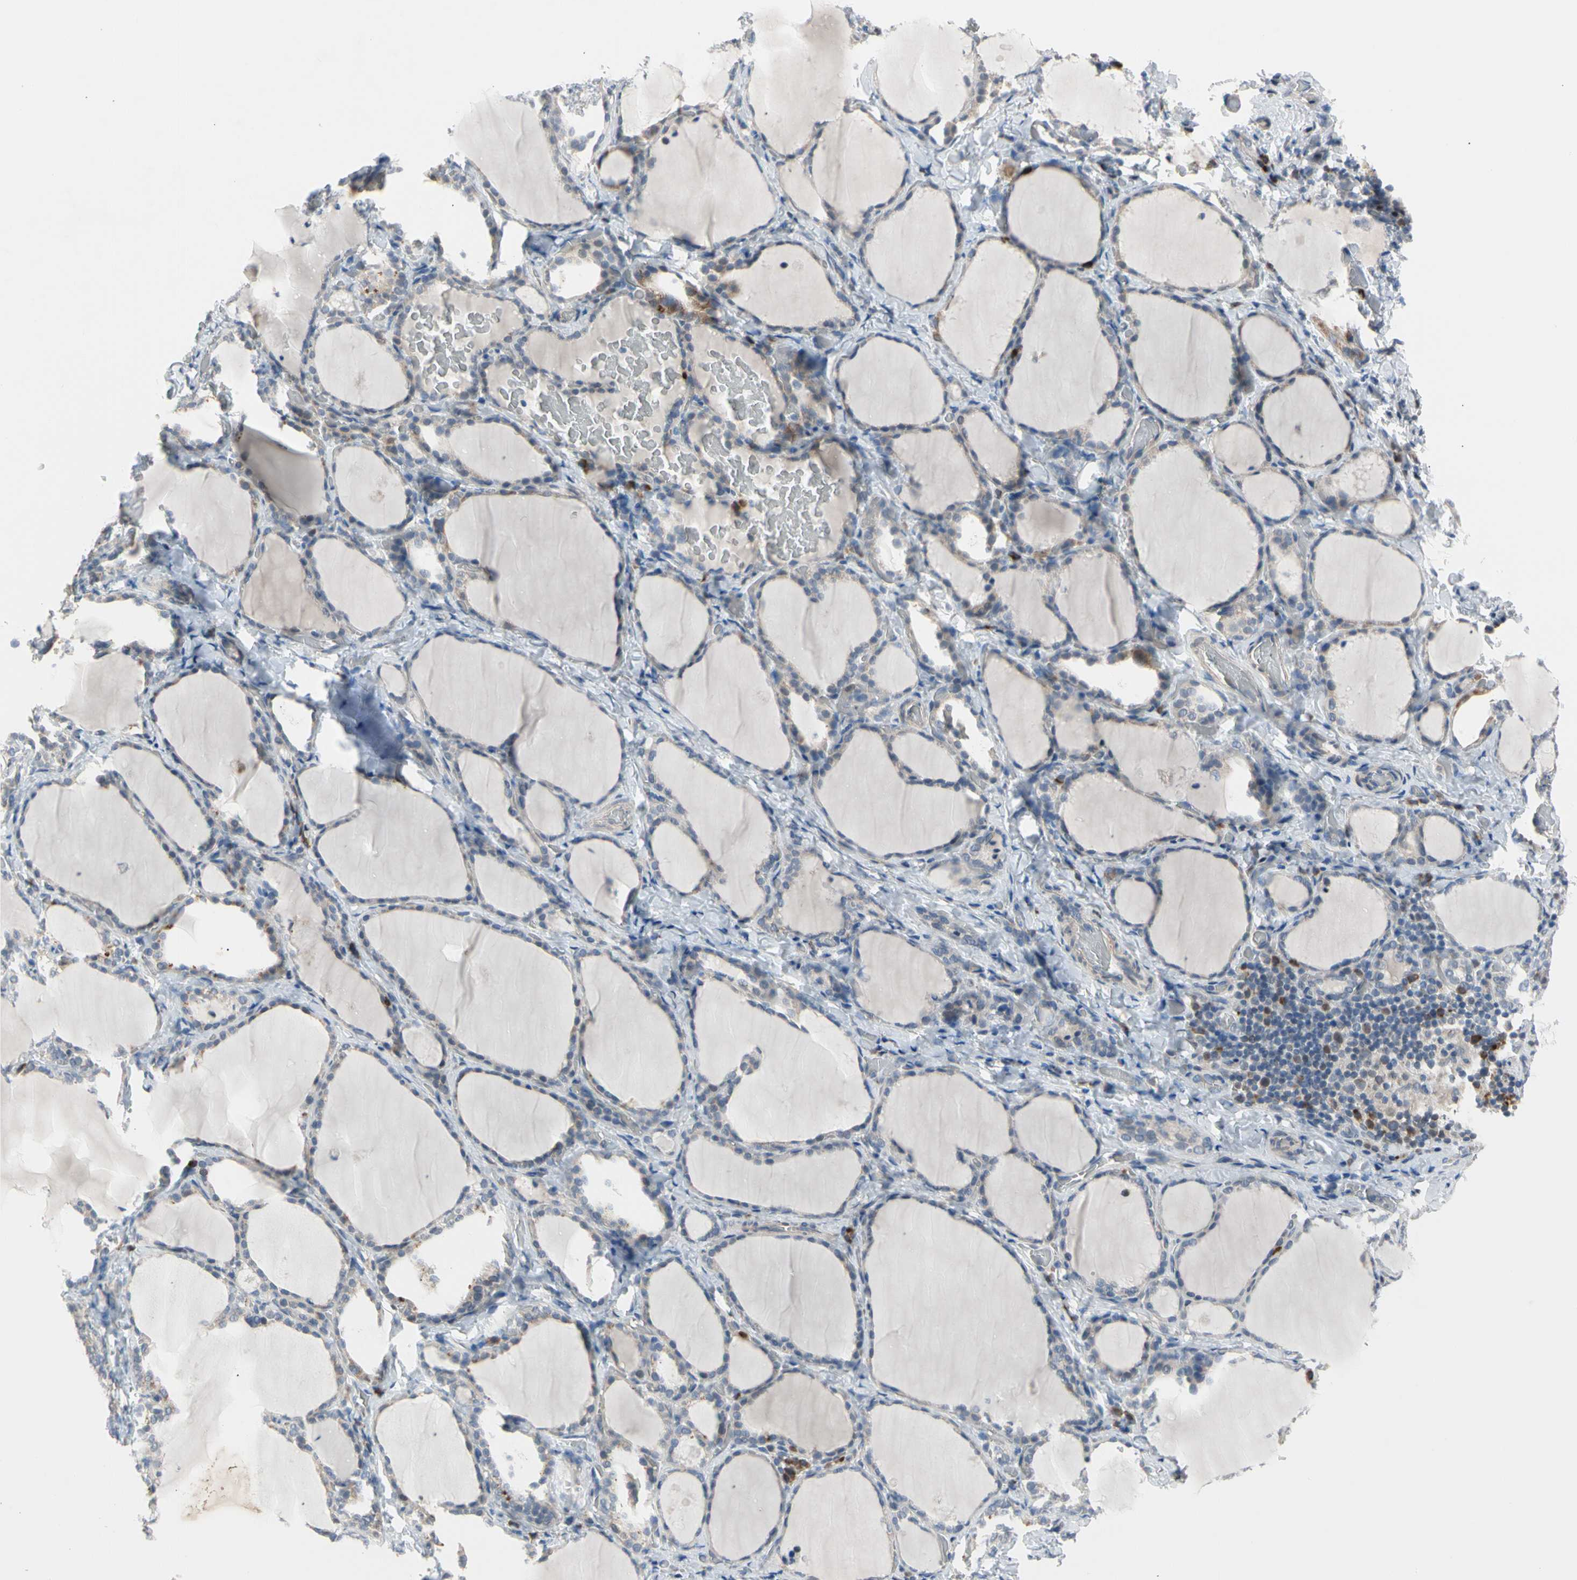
{"staining": {"intensity": "weak", "quantity": "25%-75%", "location": "cytoplasmic/membranous"}, "tissue": "thyroid gland", "cell_type": "Glandular cells", "image_type": "normal", "snomed": [{"axis": "morphology", "description": "Normal tissue, NOS"}, {"axis": "morphology", "description": "Papillary adenocarcinoma, NOS"}, {"axis": "topography", "description": "Thyroid gland"}], "caption": "Thyroid gland stained with DAB (3,3'-diaminobenzidine) immunohistochemistry (IHC) demonstrates low levels of weak cytoplasmic/membranous staining in about 25%-75% of glandular cells.", "gene": "MARK1", "patient": {"sex": "female", "age": 30}}